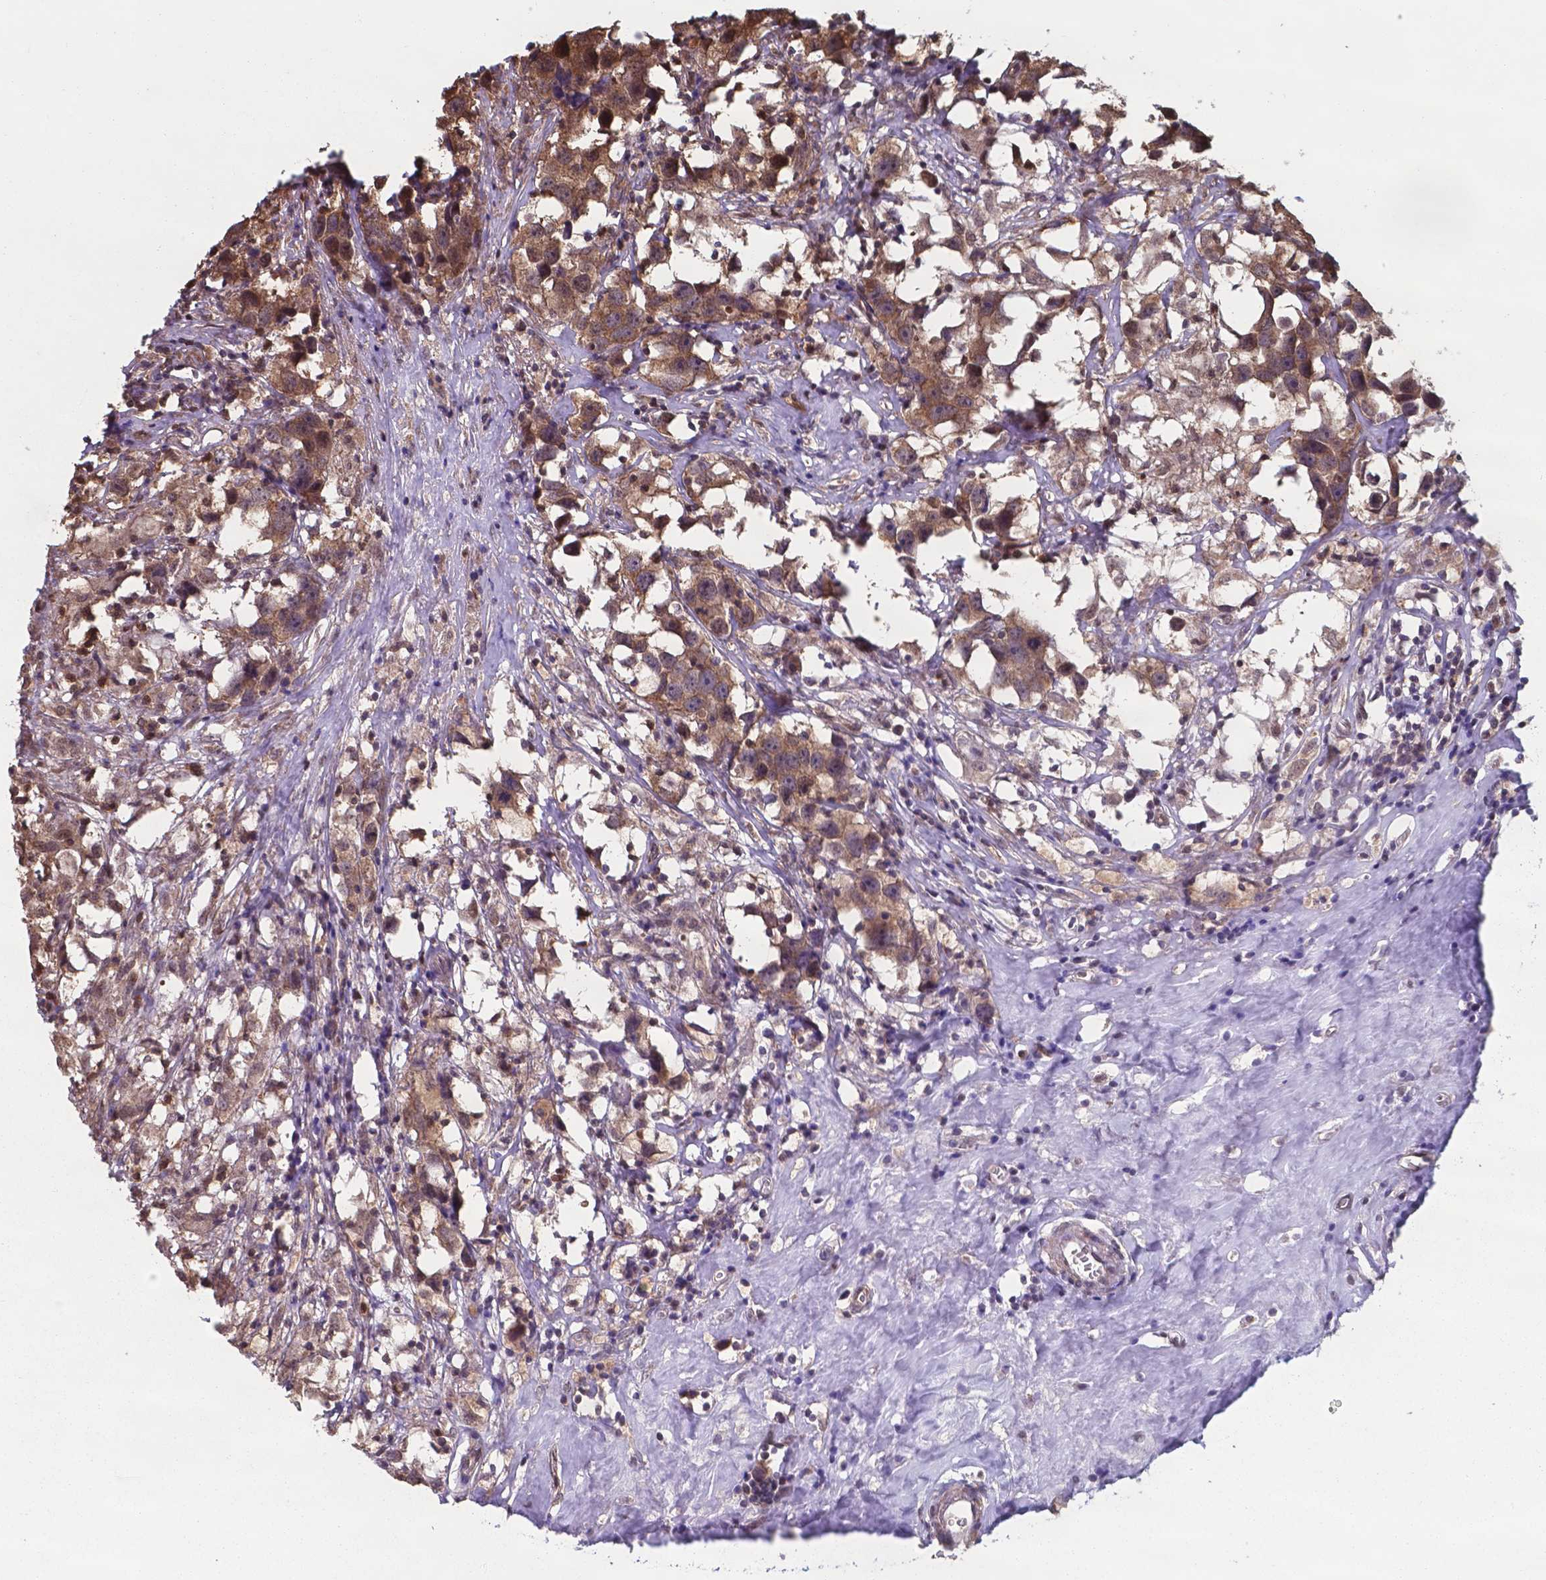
{"staining": {"intensity": "moderate", "quantity": ">75%", "location": "cytoplasmic/membranous,nuclear"}, "tissue": "testis cancer", "cell_type": "Tumor cells", "image_type": "cancer", "snomed": [{"axis": "morphology", "description": "Seminoma, NOS"}, {"axis": "topography", "description": "Testis"}], "caption": "Seminoma (testis) tissue exhibits moderate cytoplasmic/membranous and nuclear staining in approximately >75% of tumor cells, visualized by immunohistochemistry.", "gene": "CHP2", "patient": {"sex": "male", "age": 49}}